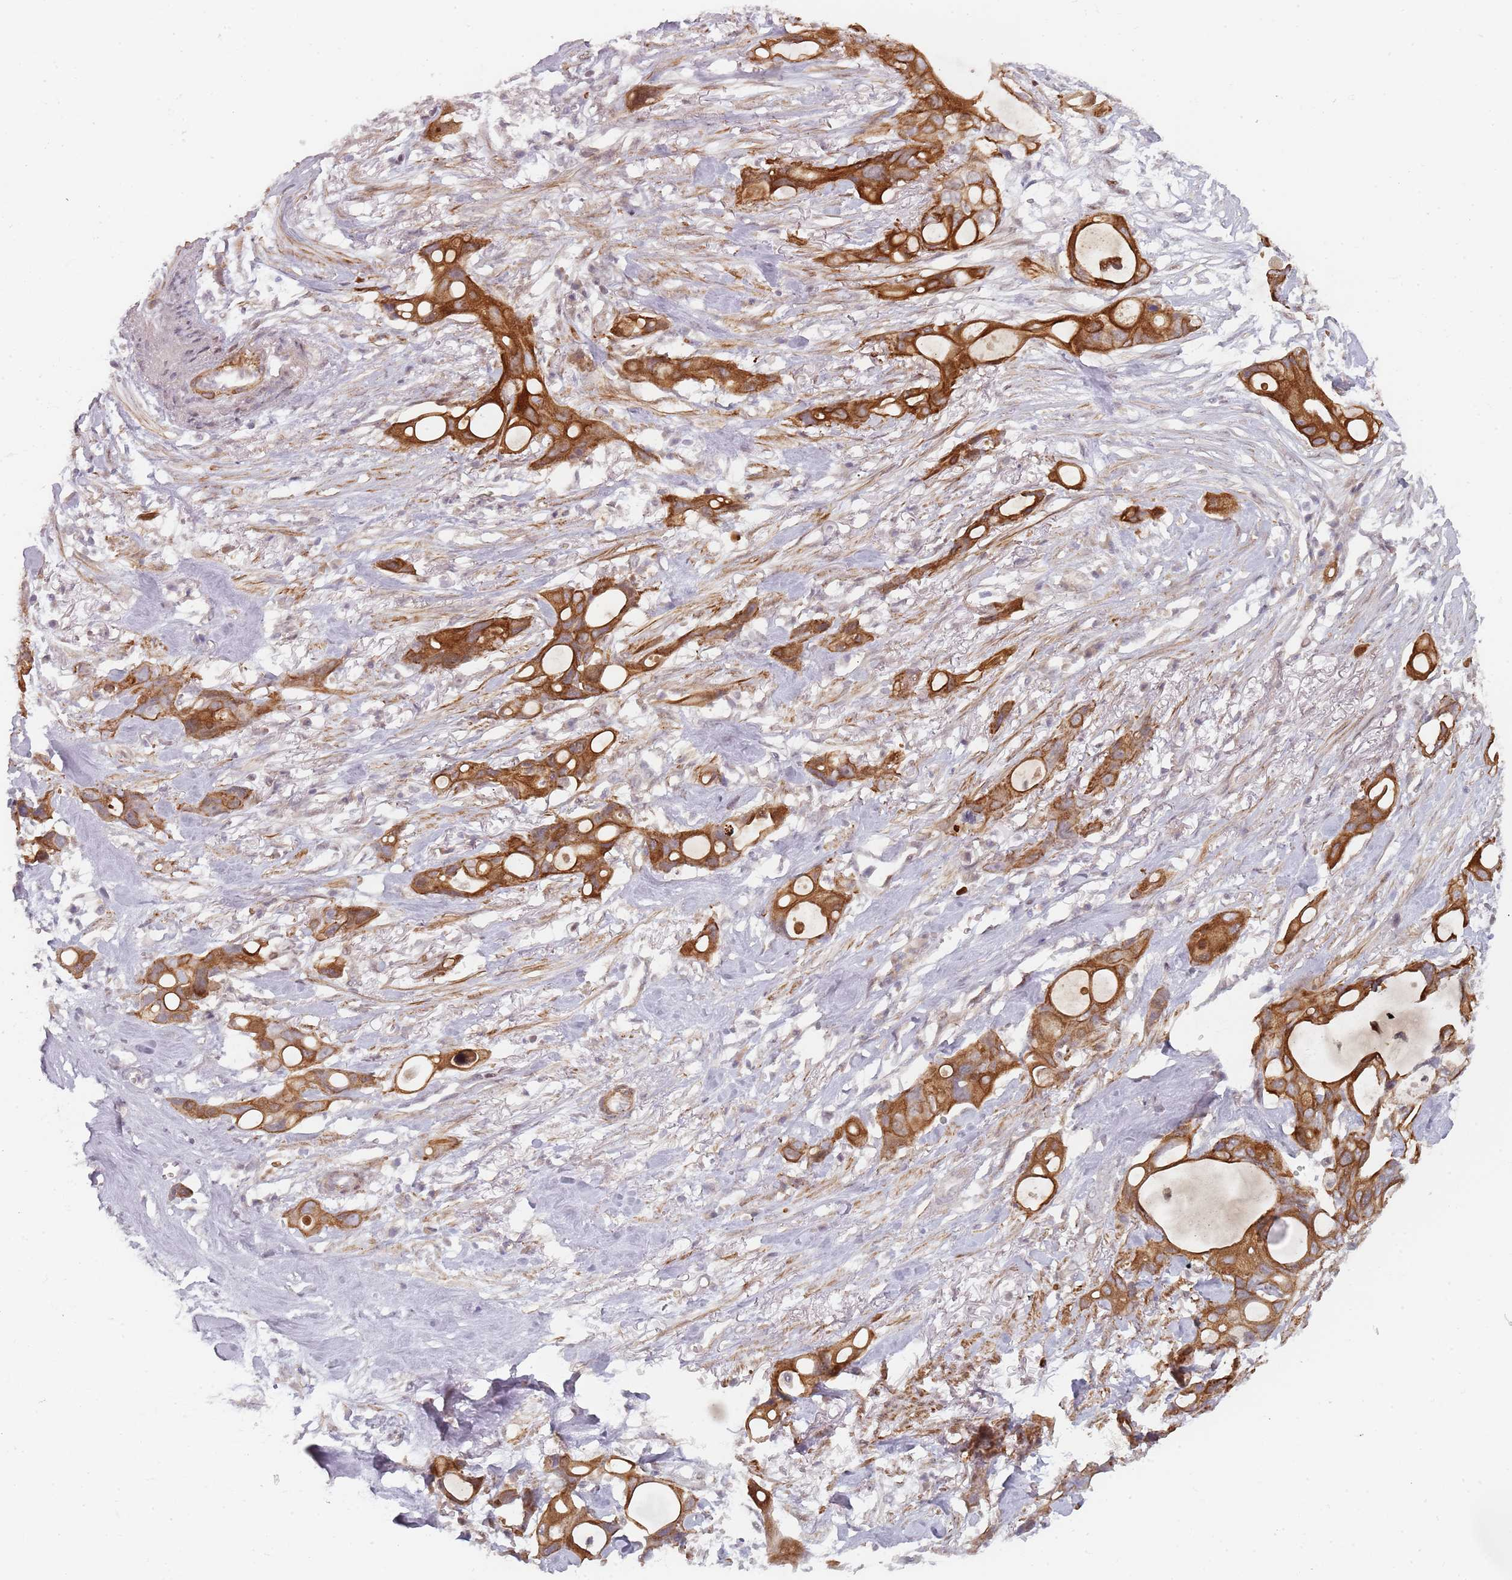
{"staining": {"intensity": "strong", "quantity": ">75%", "location": "cytoplasmic/membranous"}, "tissue": "ovarian cancer", "cell_type": "Tumor cells", "image_type": "cancer", "snomed": [{"axis": "morphology", "description": "Cystadenocarcinoma, mucinous, NOS"}, {"axis": "topography", "description": "Ovary"}], "caption": "There is high levels of strong cytoplasmic/membranous staining in tumor cells of ovarian cancer, as demonstrated by immunohistochemical staining (brown color).", "gene": "RPS6KA2", "patient": {"sex": "female", "age": 70}}